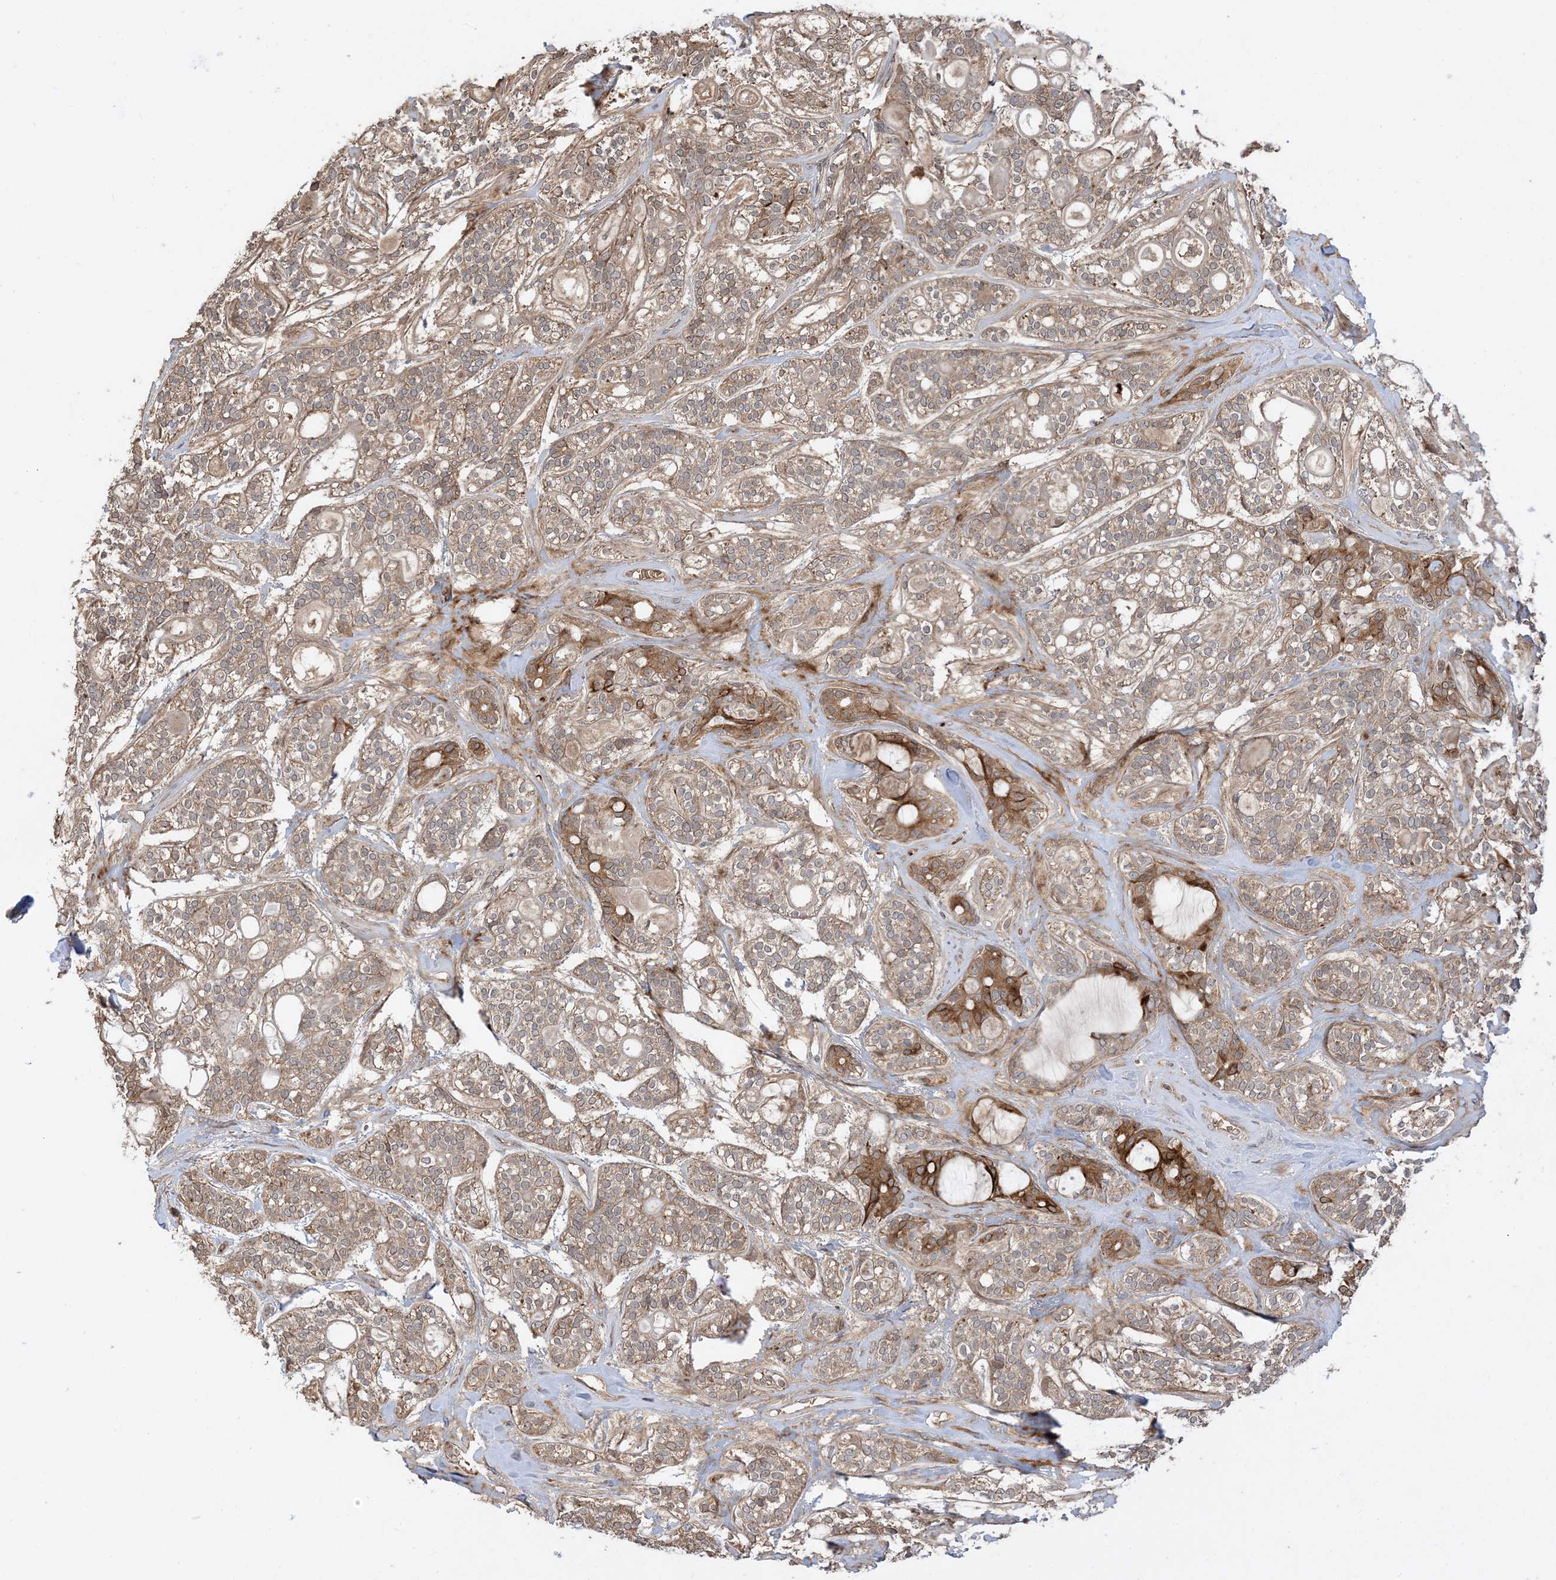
{"staining": {"intensity": "moderate", "quantity": ">75%", "location": "cytoplasmic/membranous"}, "tissue": "head and neck cancer", "cell_type": "Tumor cells", "image_type": "cancer", "snomed": [{"axis": "morphology", "description": "Adenocarcinoma, NOS"}, {"axis": "topography", "description": "Head-Neck"}], "caption": "Immunohistochemistry (IHC) (DAB (3,3'-diaminobenzidine)) staining of head and neck cancer exhibits moderate cytoplasmic/membranous protein expression in approximately >75% of tumor cells. (IHC, brightfield microscopy, high magnification).", "gene": "PUSL1", "patient": {"sex": "male", "age": 66}}